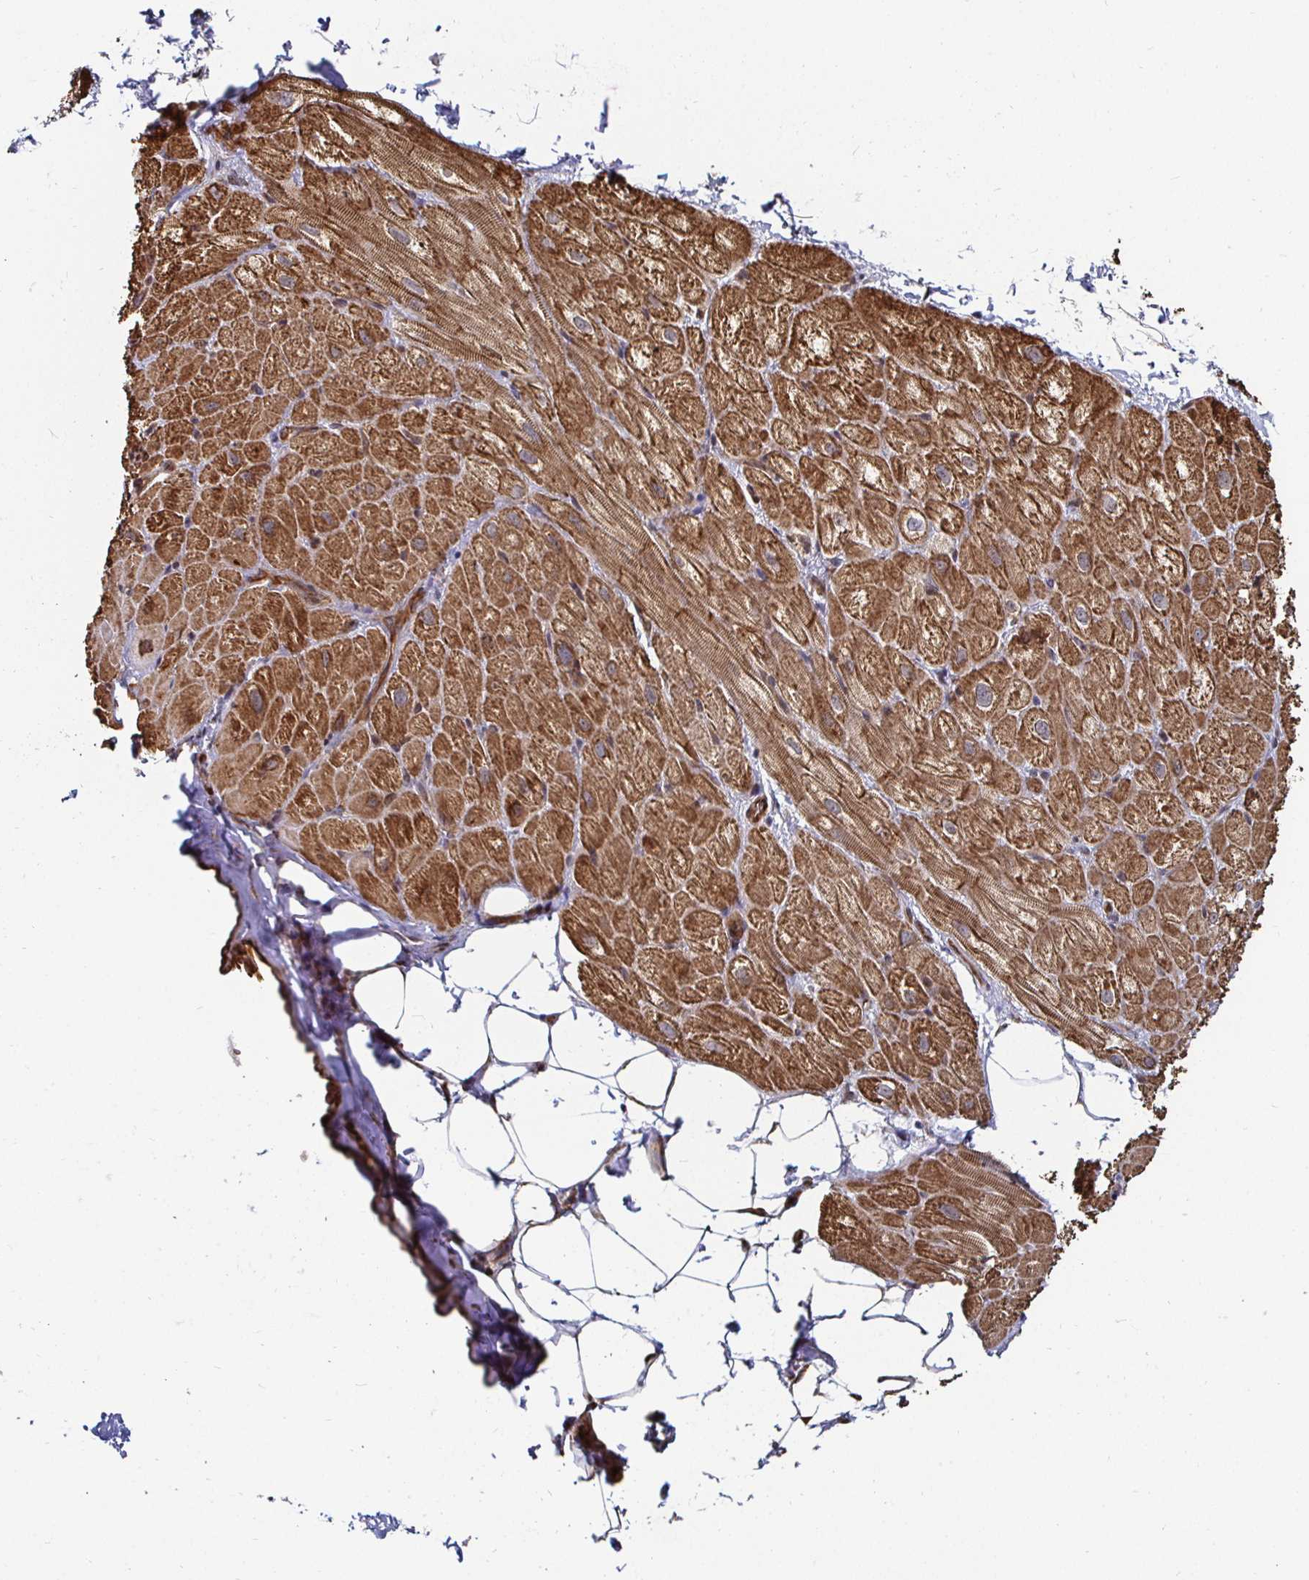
{"staining": {"intensity": "strong", "quantity": ">75%", "location": "cytoplasmic/membranous"}, "tissue": "heart muscle", "cell_type": "Cardiomyocytes", "image_type": "normal", "snomed": [{"axis": "morphology", "description": "Normal tissue, NOS"}, {"axis": "topography", "description": "Heart"}], "caption": "Protein staining shows strong cytoplasmic/membranous positivity in about >75% of cardiomyocytes in benign heart muscle. (Brightfield microscopy of DAB IHC at high magnification).", "gene": "TBKBP1", "patient": {"sex": "male", "age": 62}}